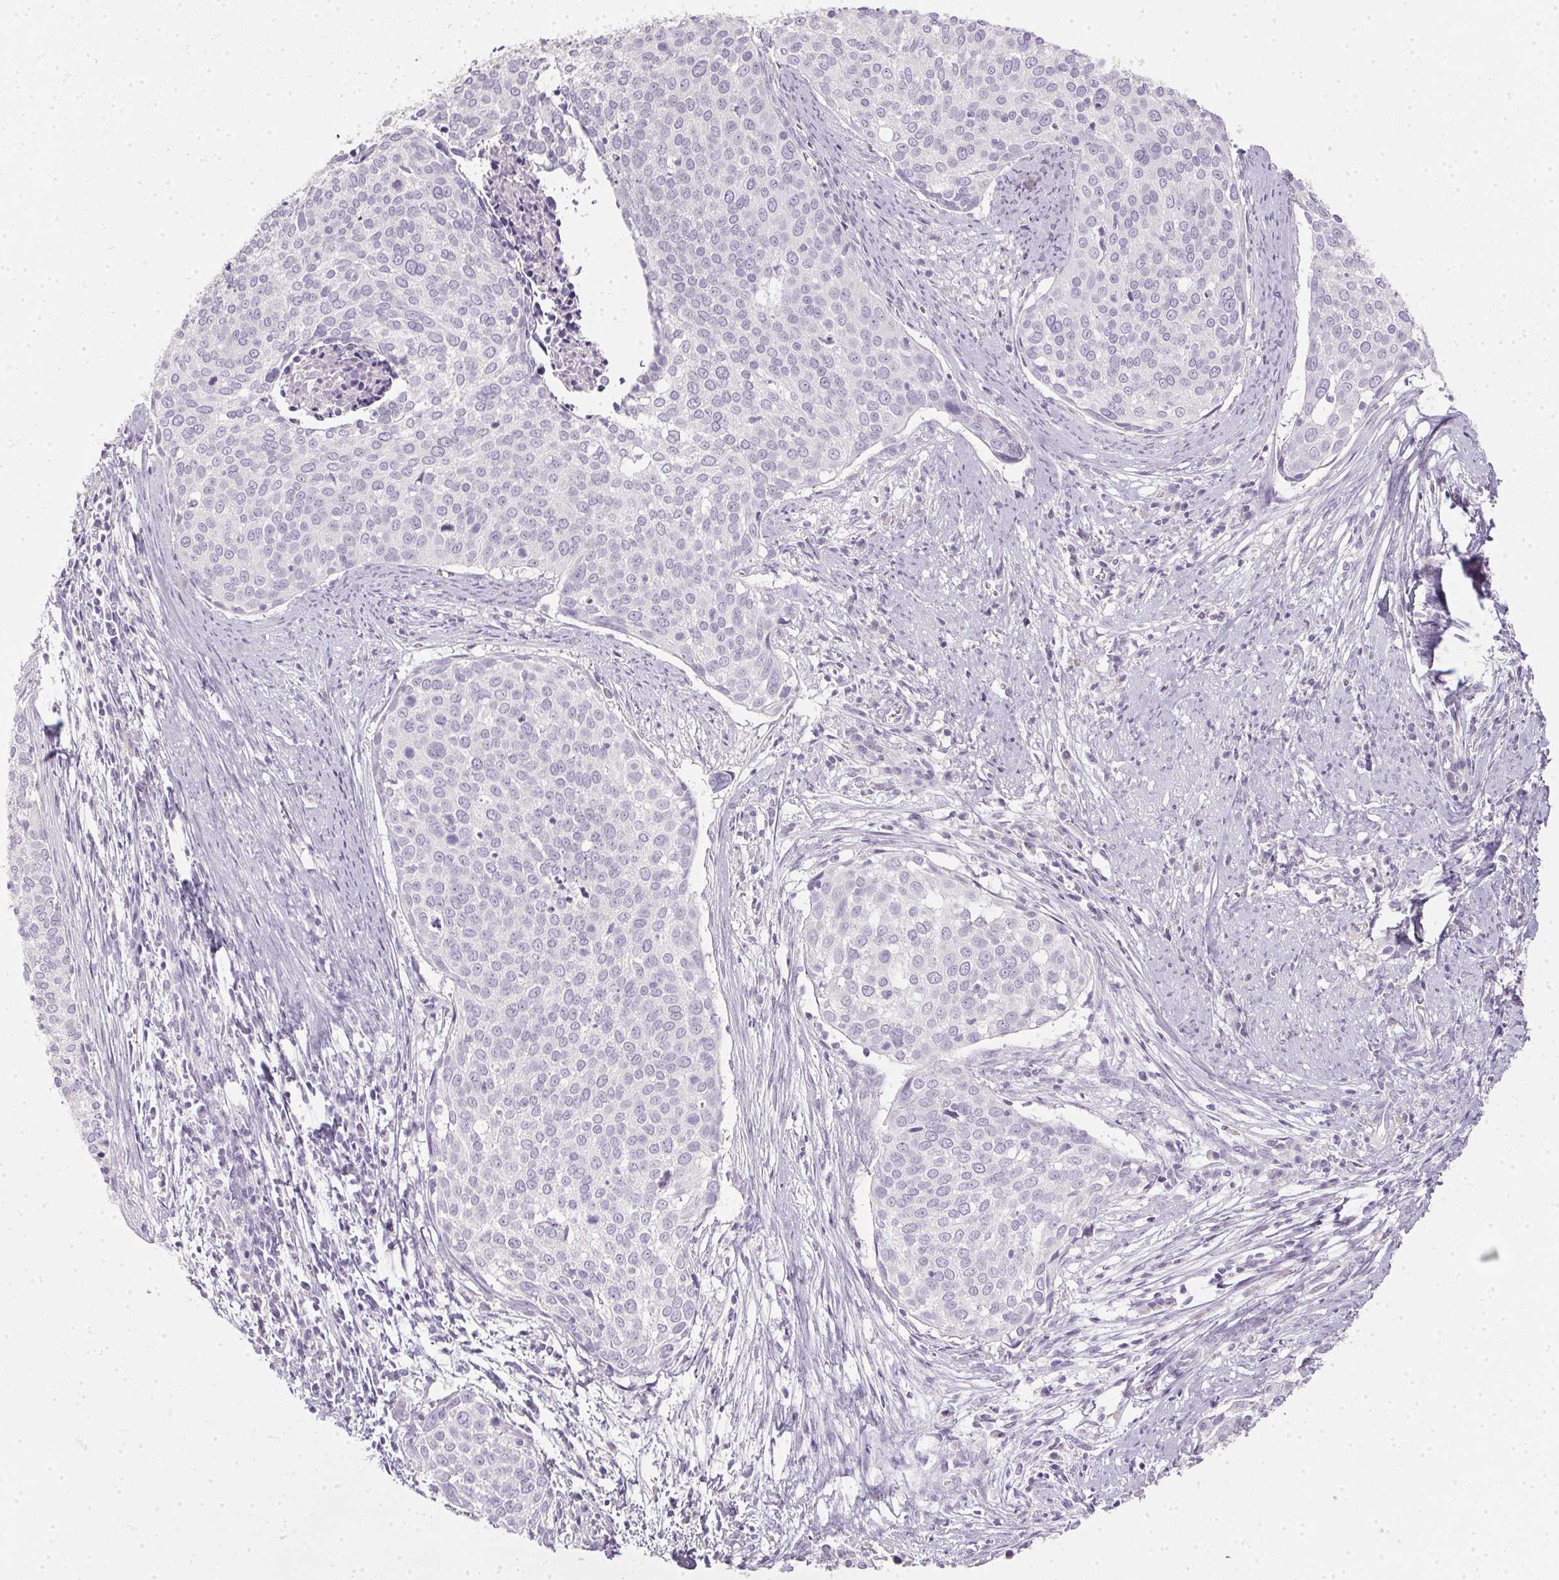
{"staining": {"intensity": "negative", "quantity": "none", "location": "none"}, "tissue": "cervical cancer", "cell_type": "Tumor cells", "image_type": "cancer", "snomed": [{"axis": "morphology", "description": "Squamous cell carcinoma, NOS"}, {"axis": "topography", "description": "Cervix"}], "caption": "The immunohistochemistry (IHC) photomicrograph has no significant staining in tumor cells of squamous cell carcinoma (cervical) tissue. Nuclei are stained in blue.", "gene": "TMEM72", "patient": {"sex": "female", "age": 39}}